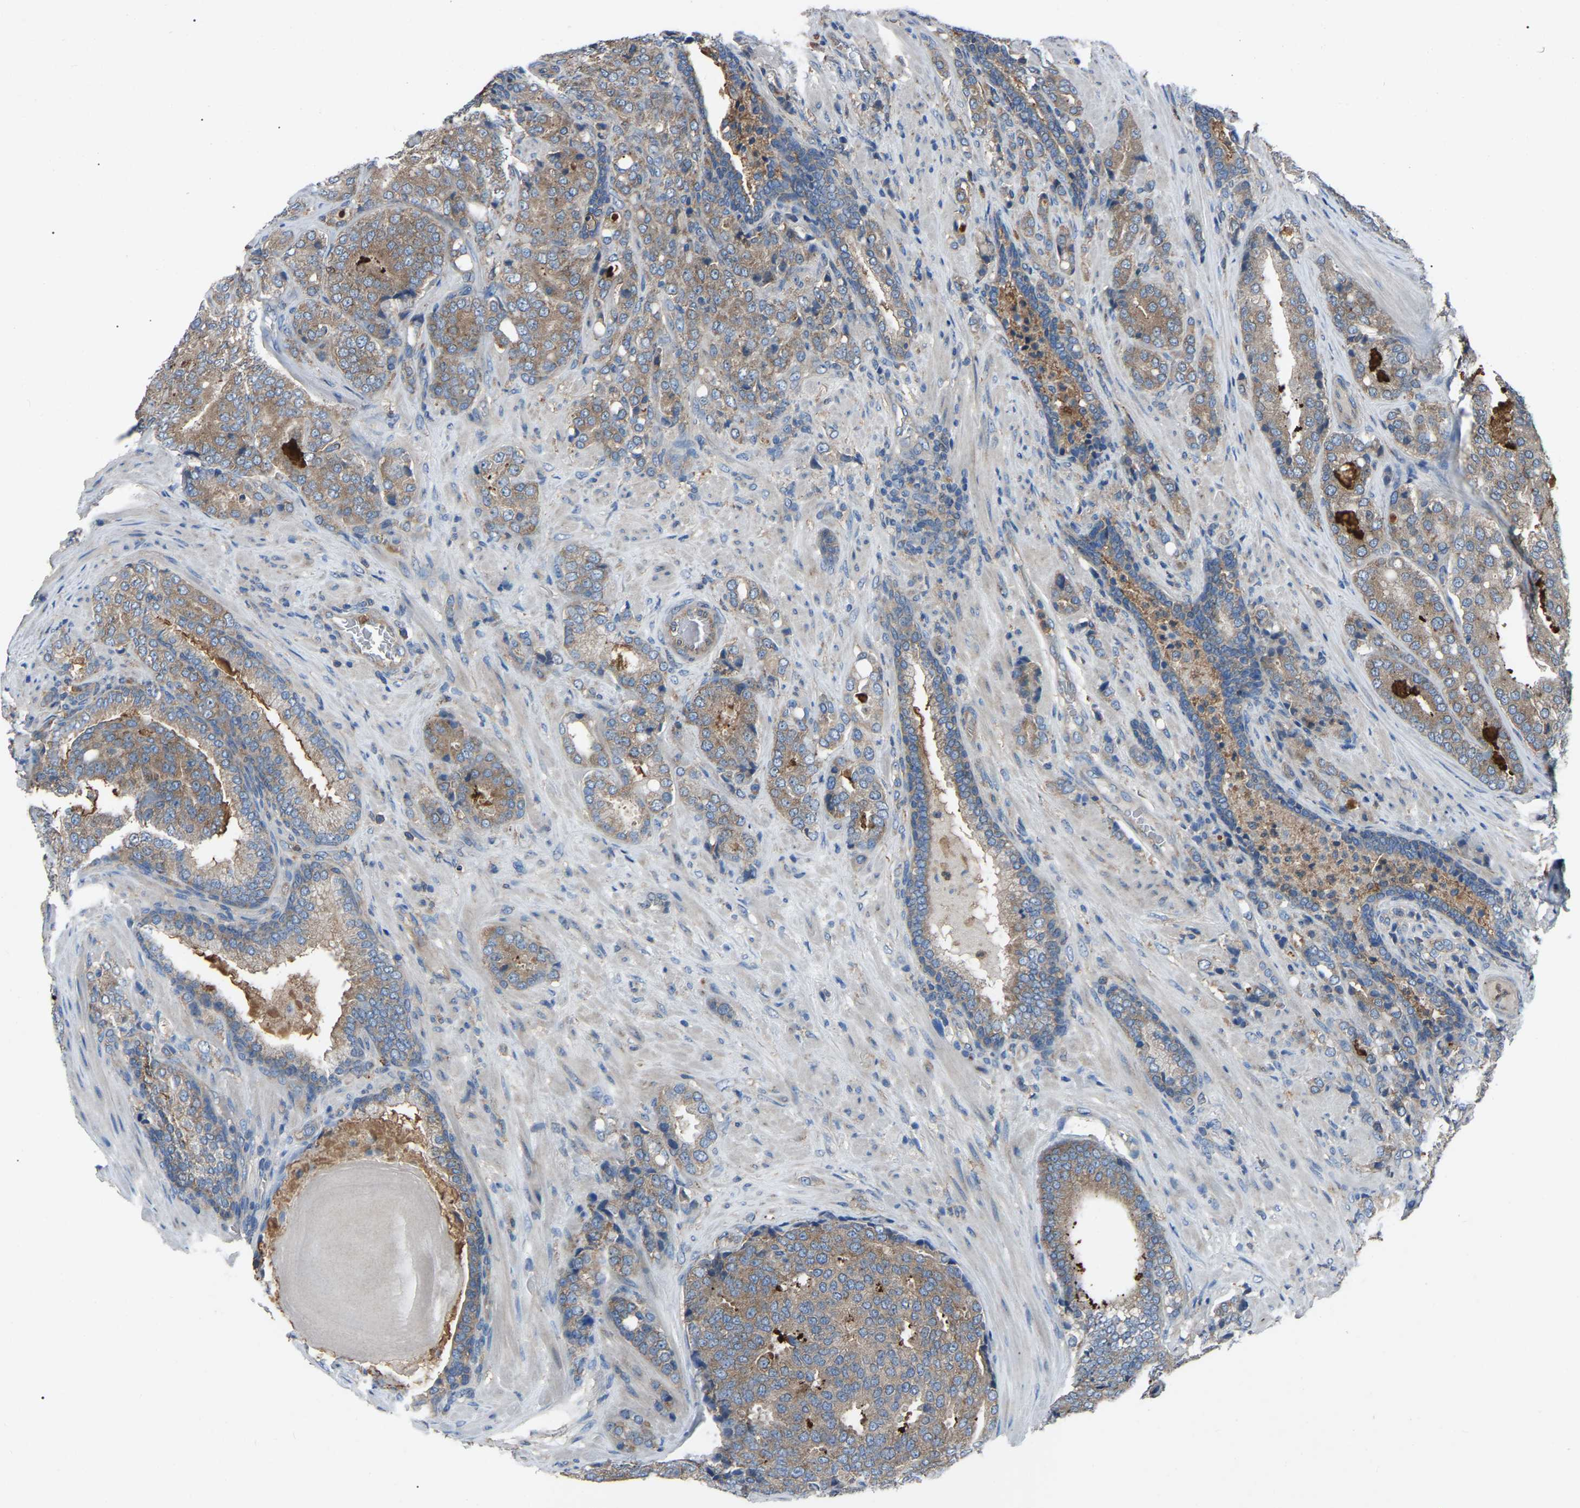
{"staining": {"intensity": "moderate", "quantity": ">75%", "location": "cytoplasmic/membranous"}, "tissue": "prostate cancer", "cell_type": "Tumor cells", "image_type": "cancer", "snomed": [{"axis": "morphology", "description": "Adenocarcinoma, High grade"}, {"axis": "topography", "description": "Prostate"}], "caption": "Immunohistochemistry (IHC) of human adenocarcinoma (high-grade) (prostate) exhibits medium levels of moderate cytoplasmic/membranous positivity in approximately >75% of tumor cells.", "gene": "AIMP1", "patient": {"sex": "male", "age": 50}}